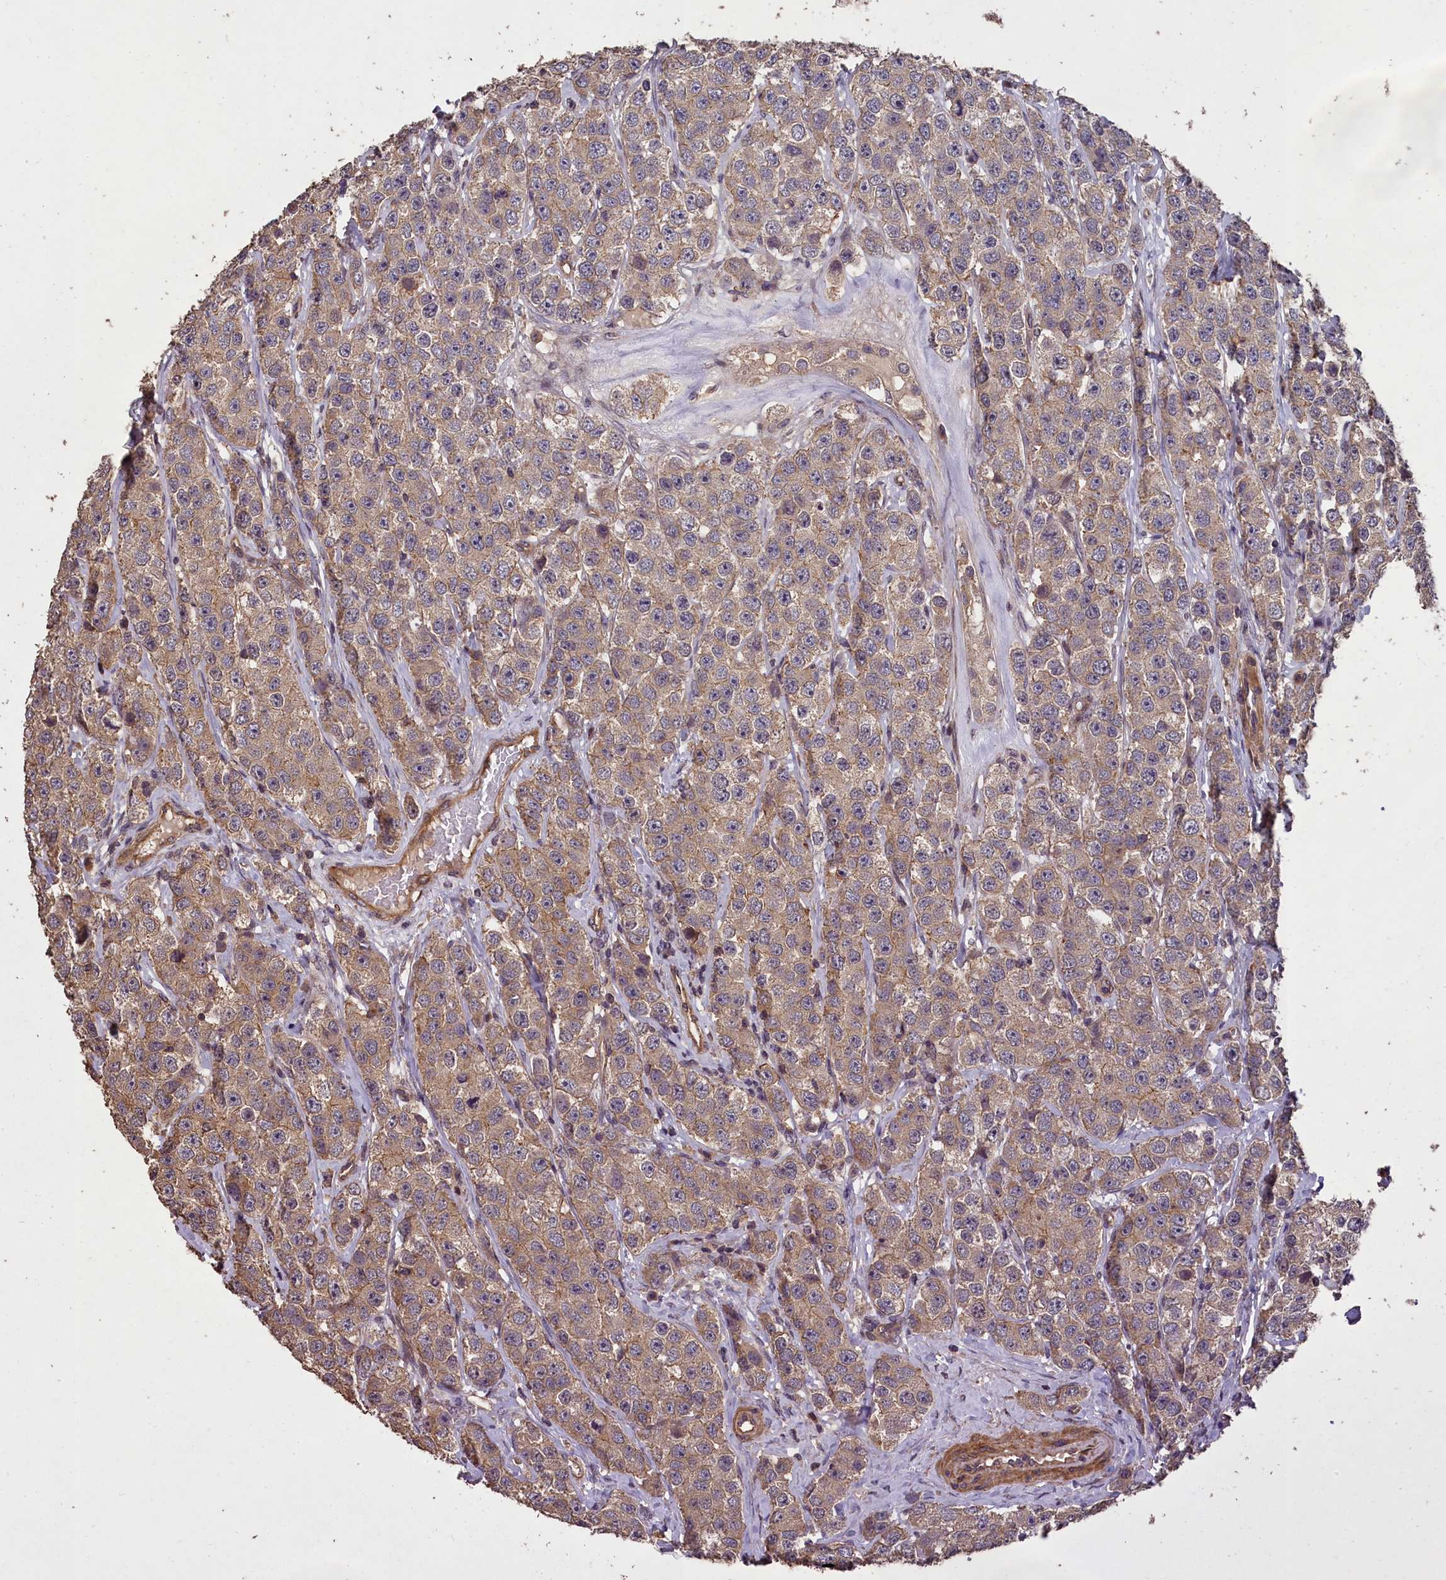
{"staining": {"intensity": "weak", "quantity": ">75%", "location": "cytoplasmic/membranous"}, "tissue": "testis cancer", "cell_type": "Tumor cells", "image_type": "cancer", "snomed": [{"axis": "morphology", "description": "Seminoma, NOS"}, {"axis": "topography", "description": "Testis"}], "caption": "This photomicrograph demonstrates immunohistochemistry (IHC) staining of human testis cancer, with low weak cytoplasmic/membranous staining in about >75% of tumor cells.", "gene": "CHD9", "patient": {"sex": "male", "age": 28}}